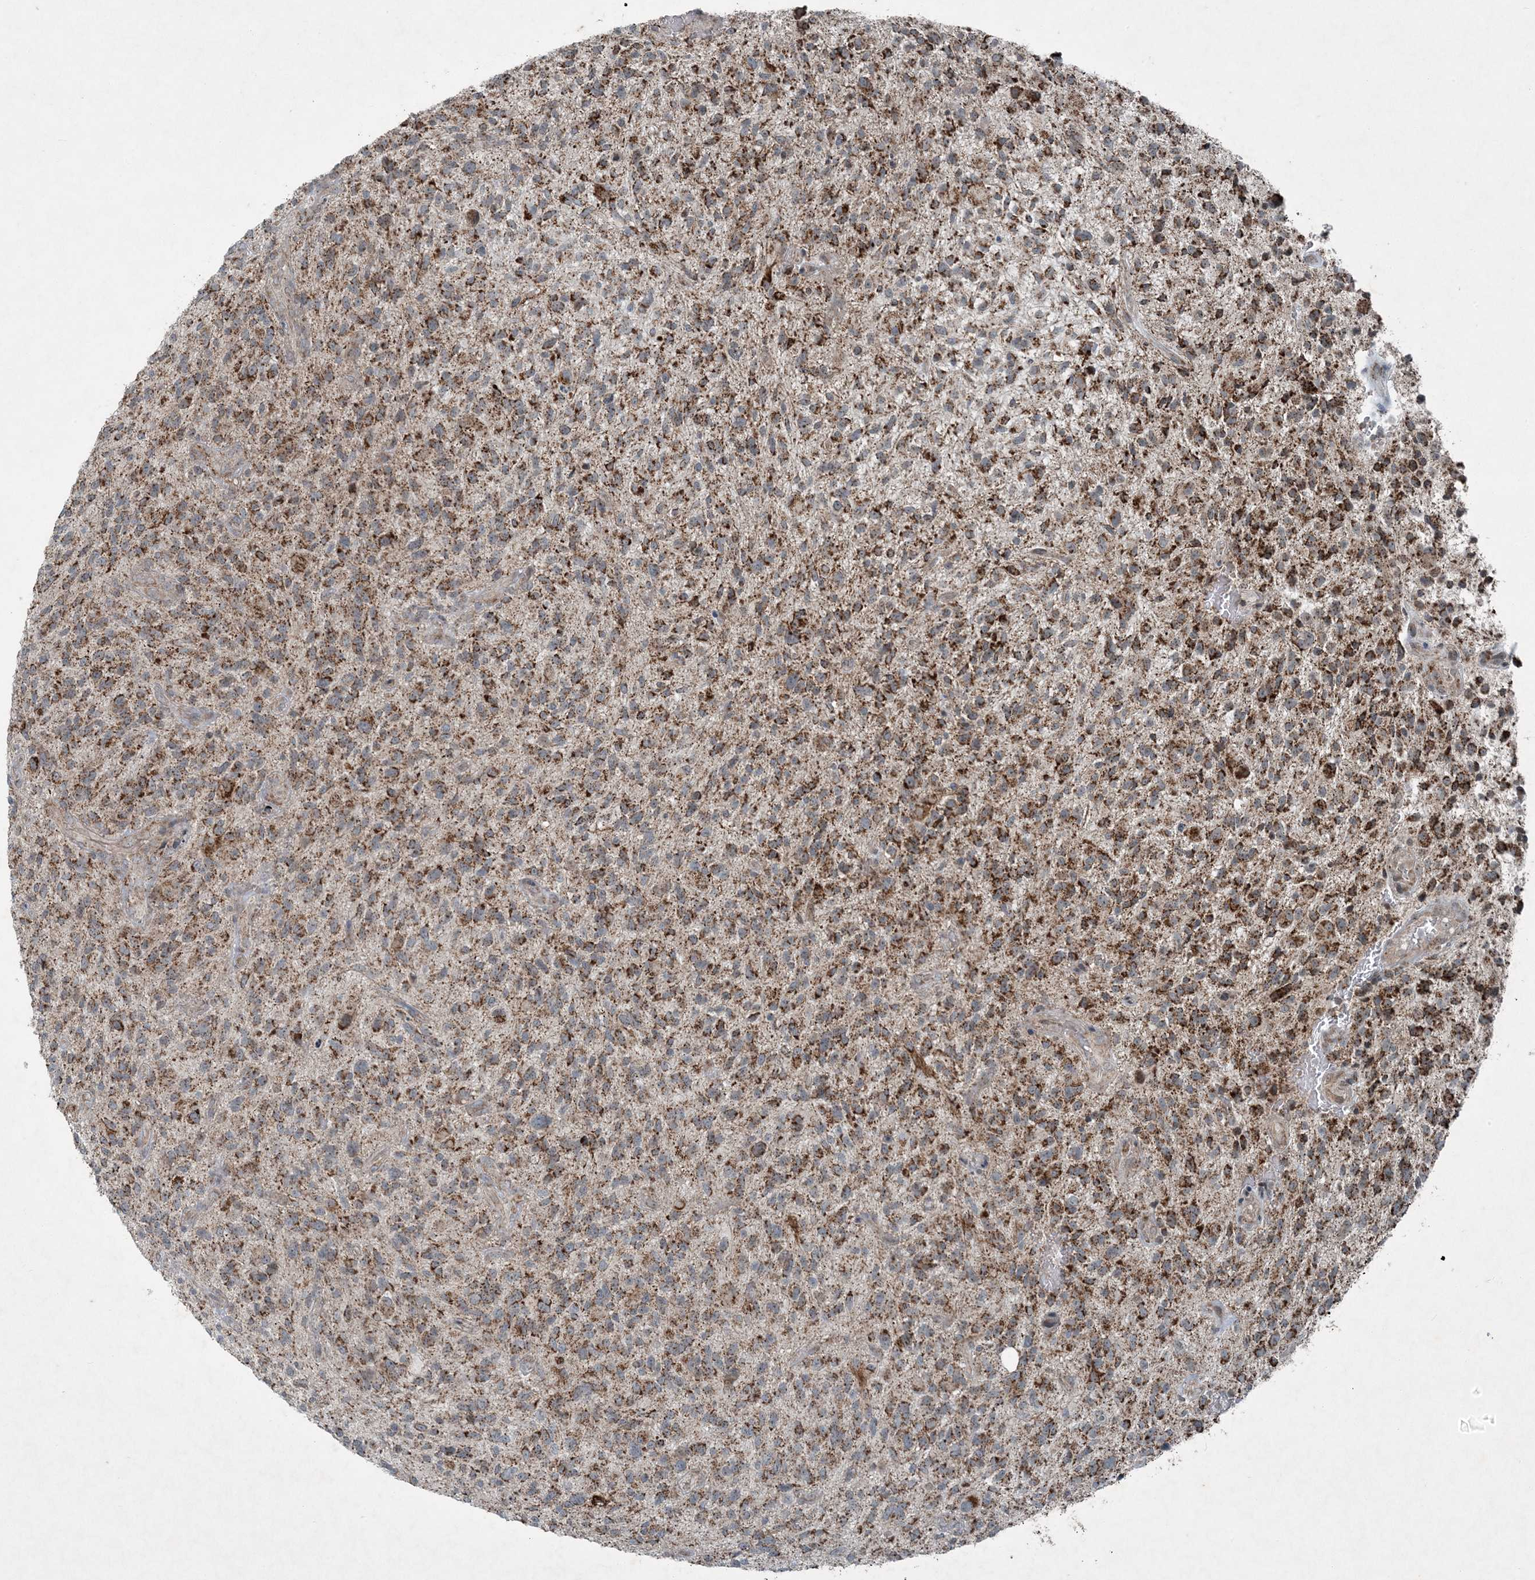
{"staining": {"intensity": "strong", "quantity": ">75%", "location": "cytoplasmic/membranous"}, "tissue": "glioma", "cell_type": "Tumor cells", "image_type": "cancer", "snomed": [{"axis": "morphology", "description": "Glioma, malignant, High grade"}, {"axis": "topography", "description": "Brain"}], "caption": "This photomicrograph demonstrates glioma stained with immunohistochemistry to label a protein in brown. The cytoplasmic/membranous of tumor cells show strong positivity for the protein. Nuclei are counter-stained blue.", "gene": "PC", "patient": {"sex": "male", "age": 47}}